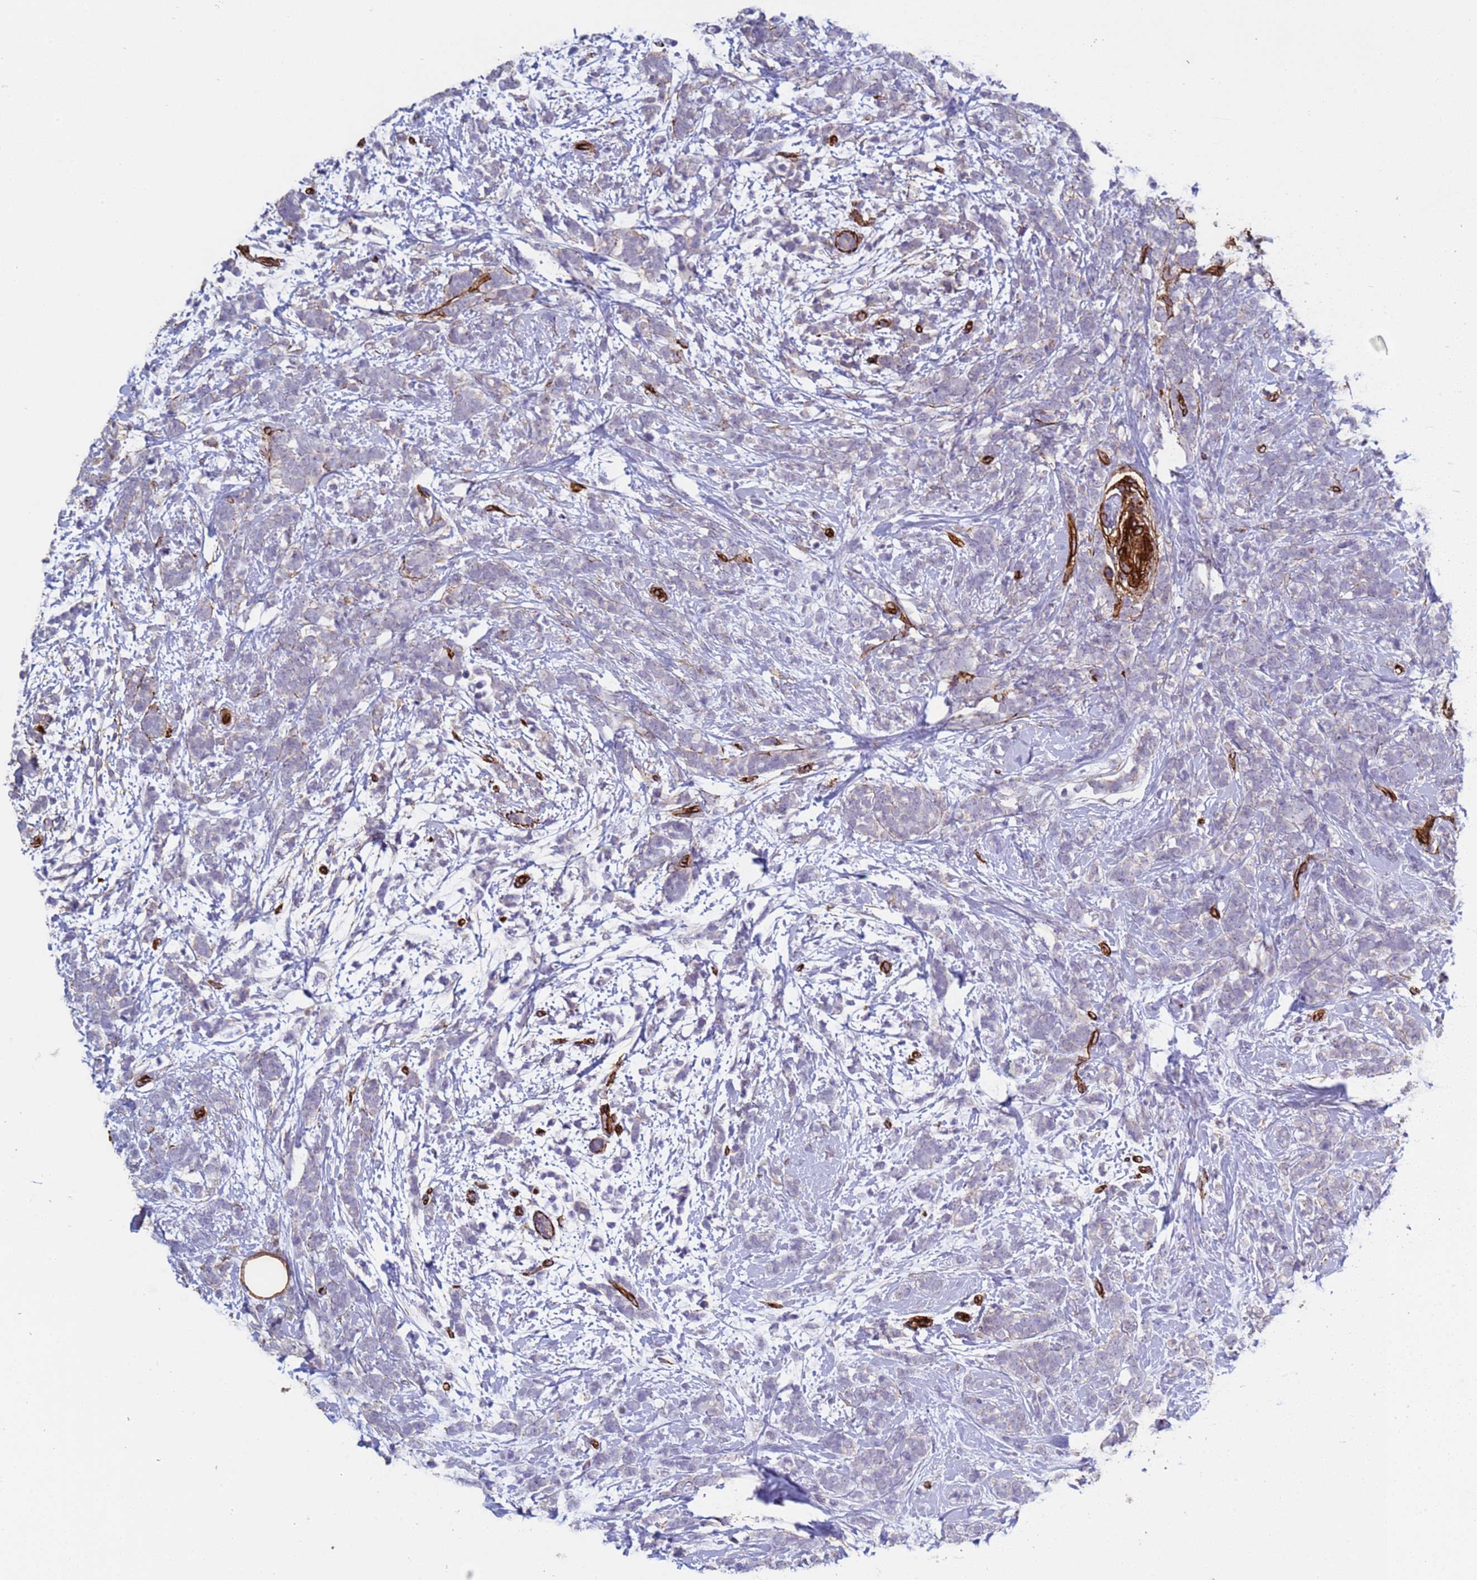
{"staining": {"intensity": "negative", "quantity": "none", "location": "none"}, "tissue": "breast cancer", "cell_type": "Tumor cells", "image_type": "cancer", "snomed": [{"axis": "morphology", "description": "Lobular carcinoma"}, {"axis": "topography", "description": "Breast"}], "caption": "Breast cancer (lobular carcinoma) was stained to show a protein in brown. There is no significant expression in tumor cells. The staining is performed using DAB (3,3'-diaminobenzidine) brown chromogen with nuclei counter-stained in using hematoxylin.", "gene": "GASK1A", "patient": {"sex": "female", "age": 58}}